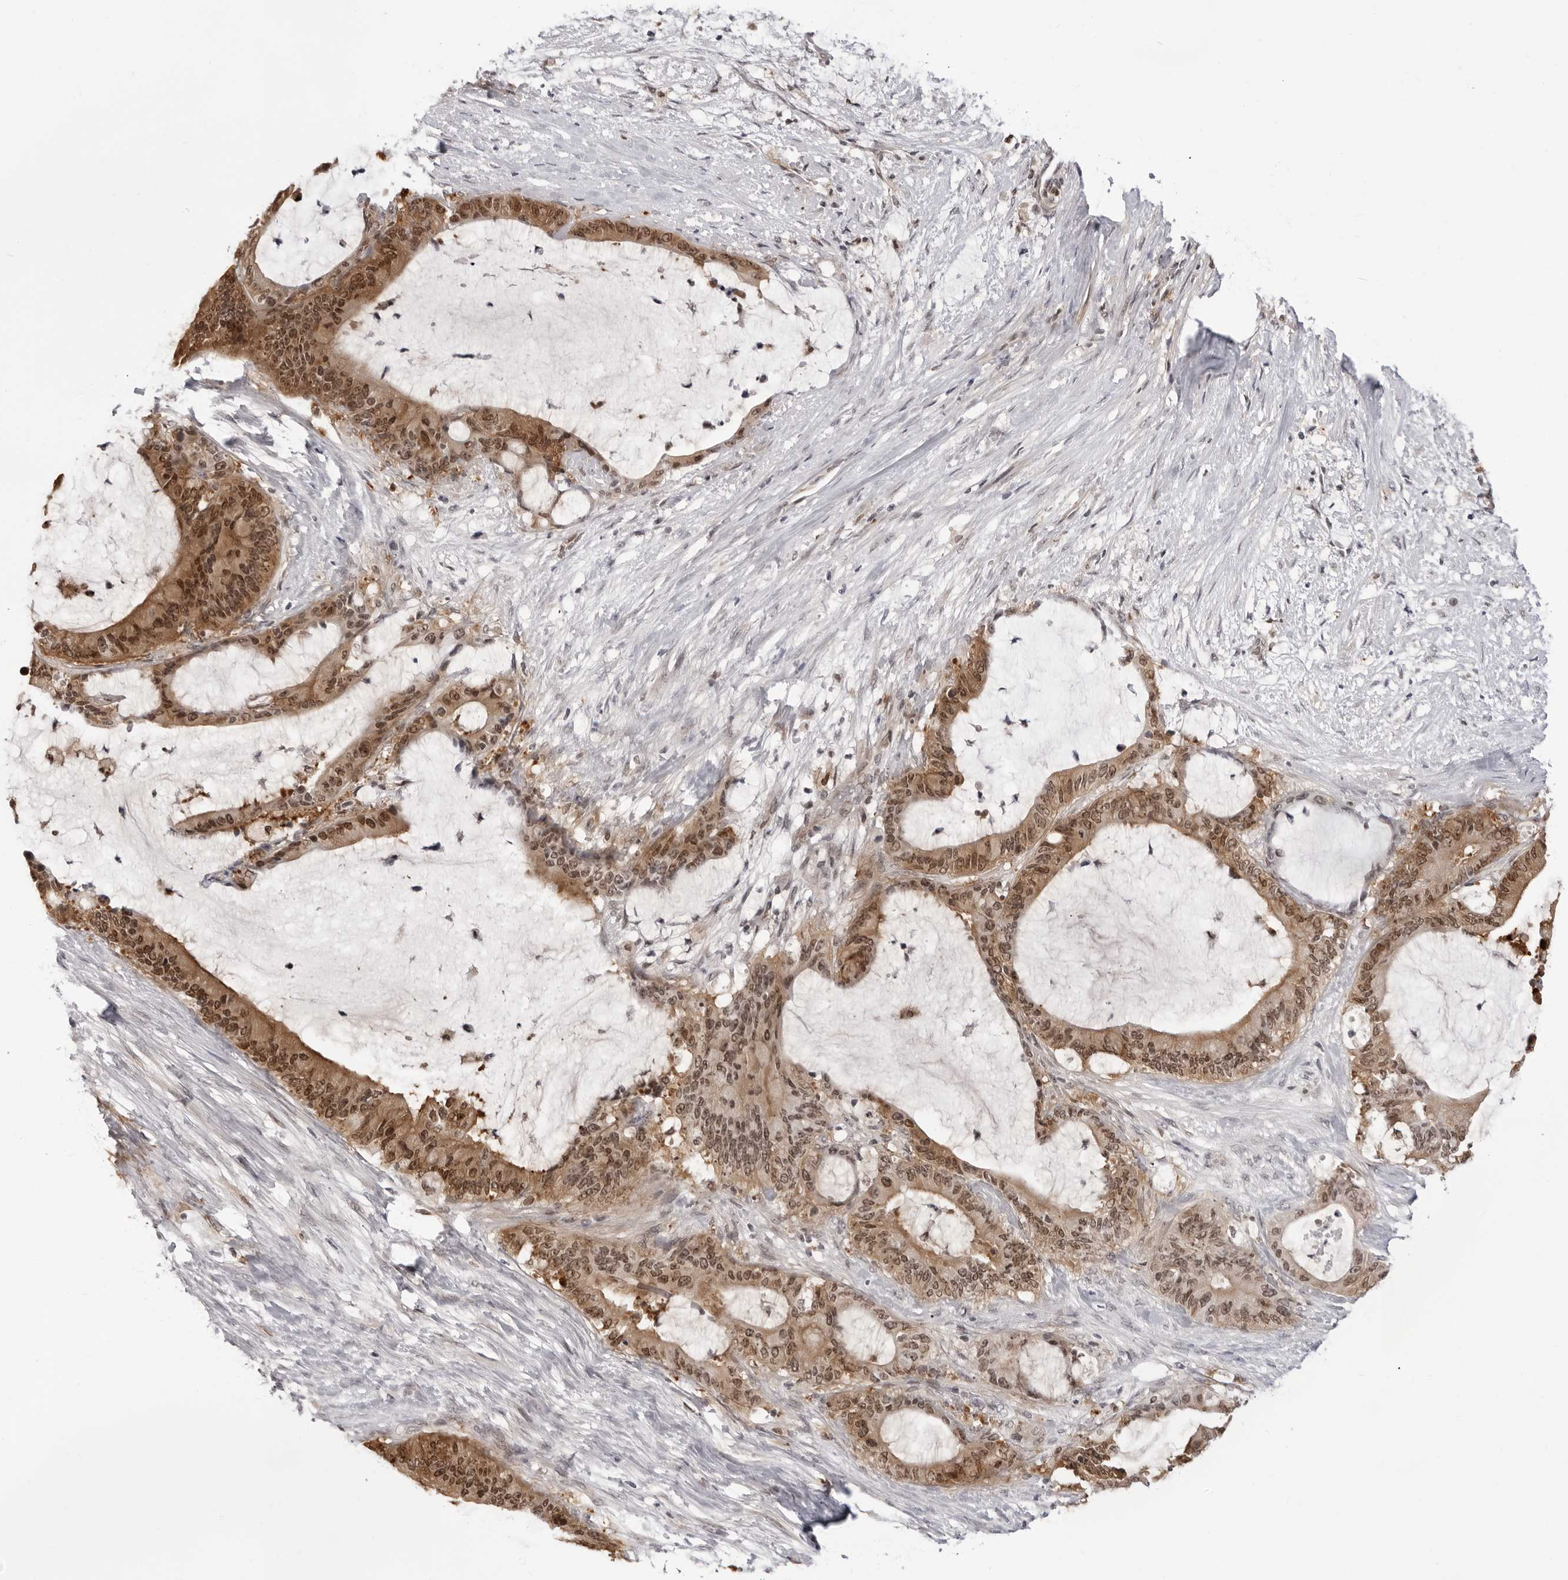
{"staining": {"intensity": "moderate", "quantity": ">75%", "location": "cytoplasmic/membranous,nuclear"}, "tissue": "liver cancer", "cell_type": "Tumor cells", "image_type": "cancer", "snomed": [{"axis": "morphology", "description": "Cholangiocarcinoma"}, {"axis": "topography", "description": "Liver"}], "caption": "DAB immunohistochemical staining of human liver cancer (cholangiocarcinoma) shows moderate cytoplasmic/membranous and nuclear protein positivity in approximately >75% of tumor cells.", "gene": "SRGAP2", "patient": {"sex": "female", "age": 73}}